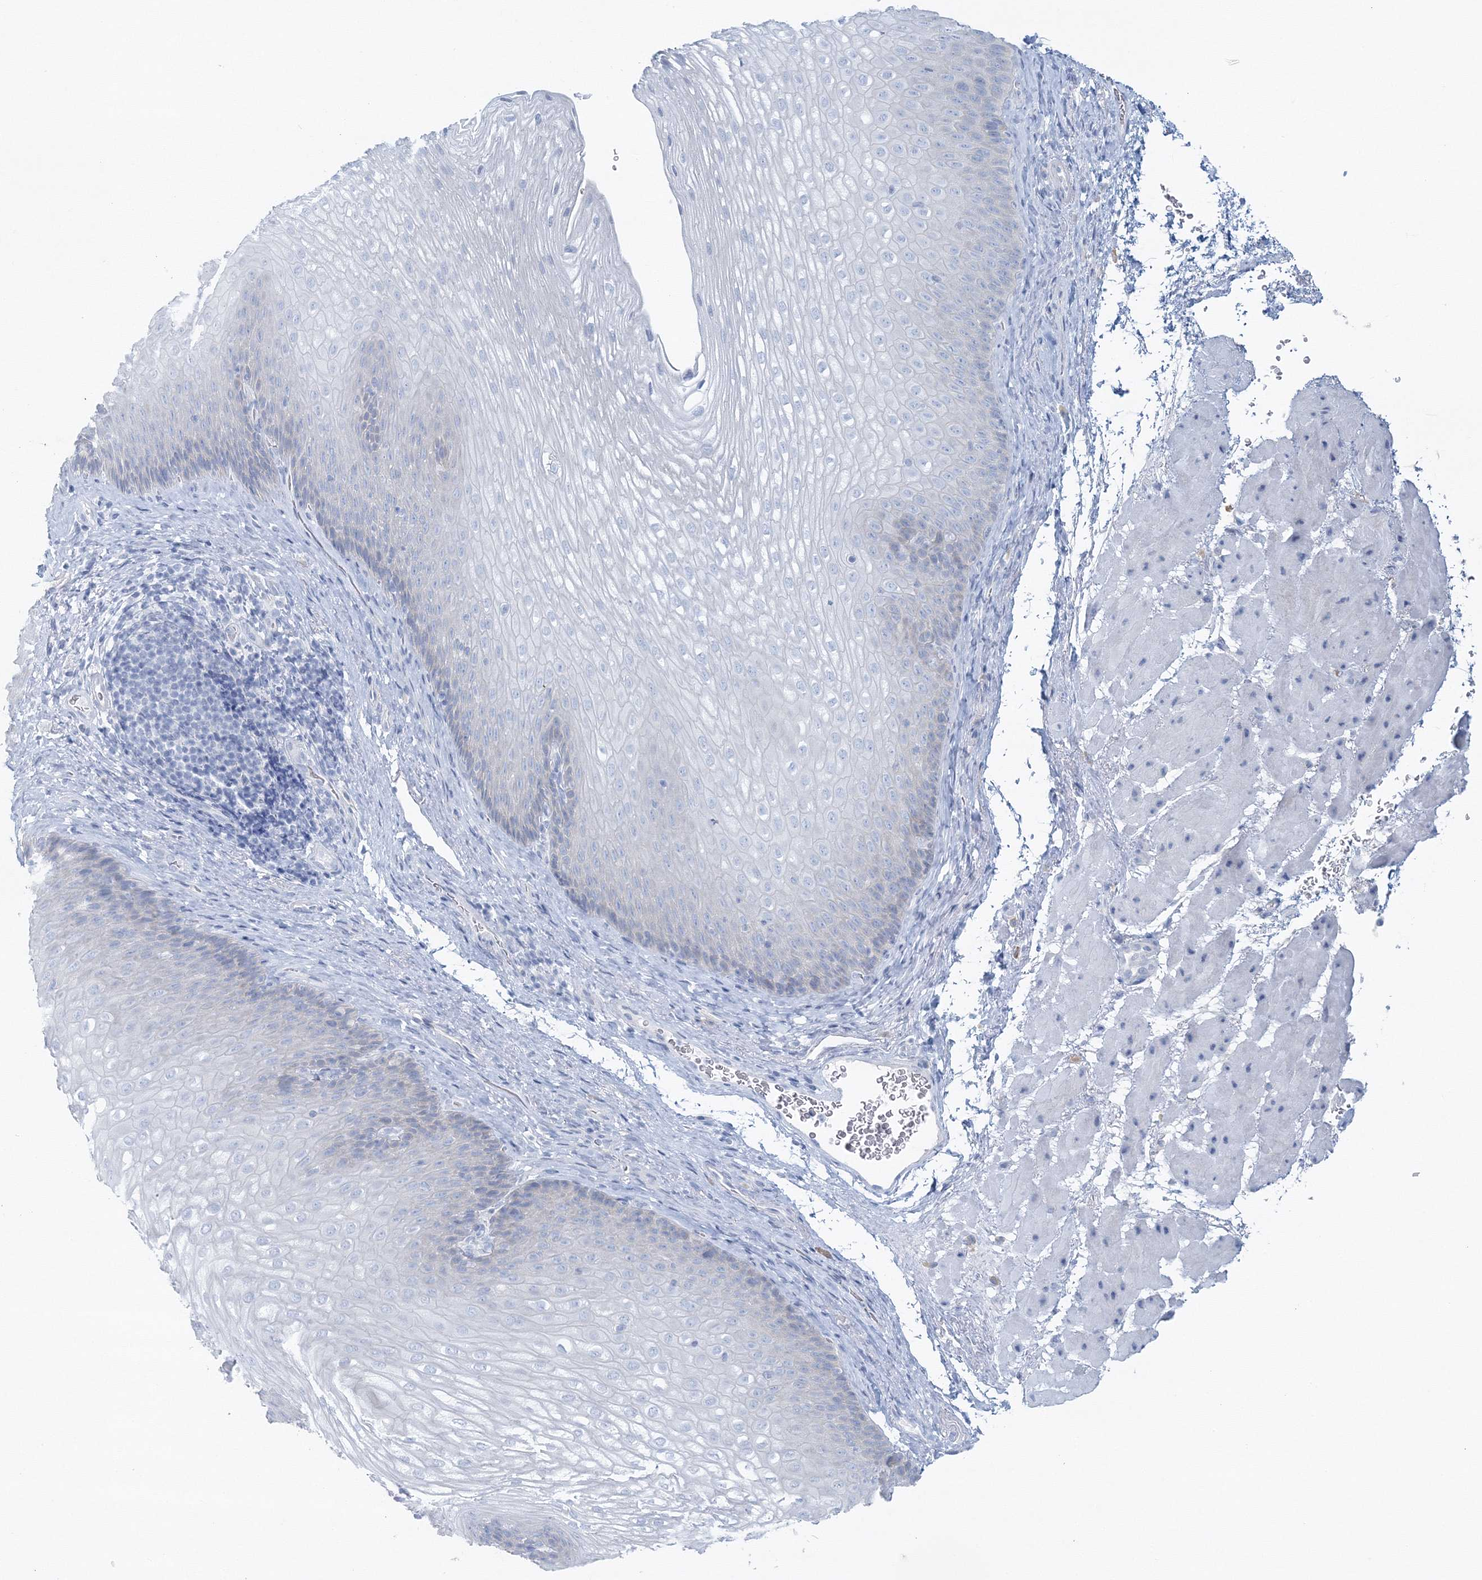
{"staining": {"intensity": "negative", "quantity": "none", "location": "none"}, "tissue": "esophagus", "cell_type": "Squamous epithelial cells", "image_type": "normal", "snomed": [{"axis": "morphology", "description": "Normal tissue, NOS"}, {"axis": "topography", "description": "Esophagus"}], "caption": "High power microscopy histopathology image of an immunohistochemistry (IHC) histopathology image of normal esophagus, revealing no significant expression in squamous epithelial cells. Brightfield microscopy of immunohistochemistry stained with DAB (3,3'-diaminobenzidine) (brown) and hematoxylin (blue), captured at high magnification.", "gene": "VILL", "patient": {"sex": "female", "age": 66}}